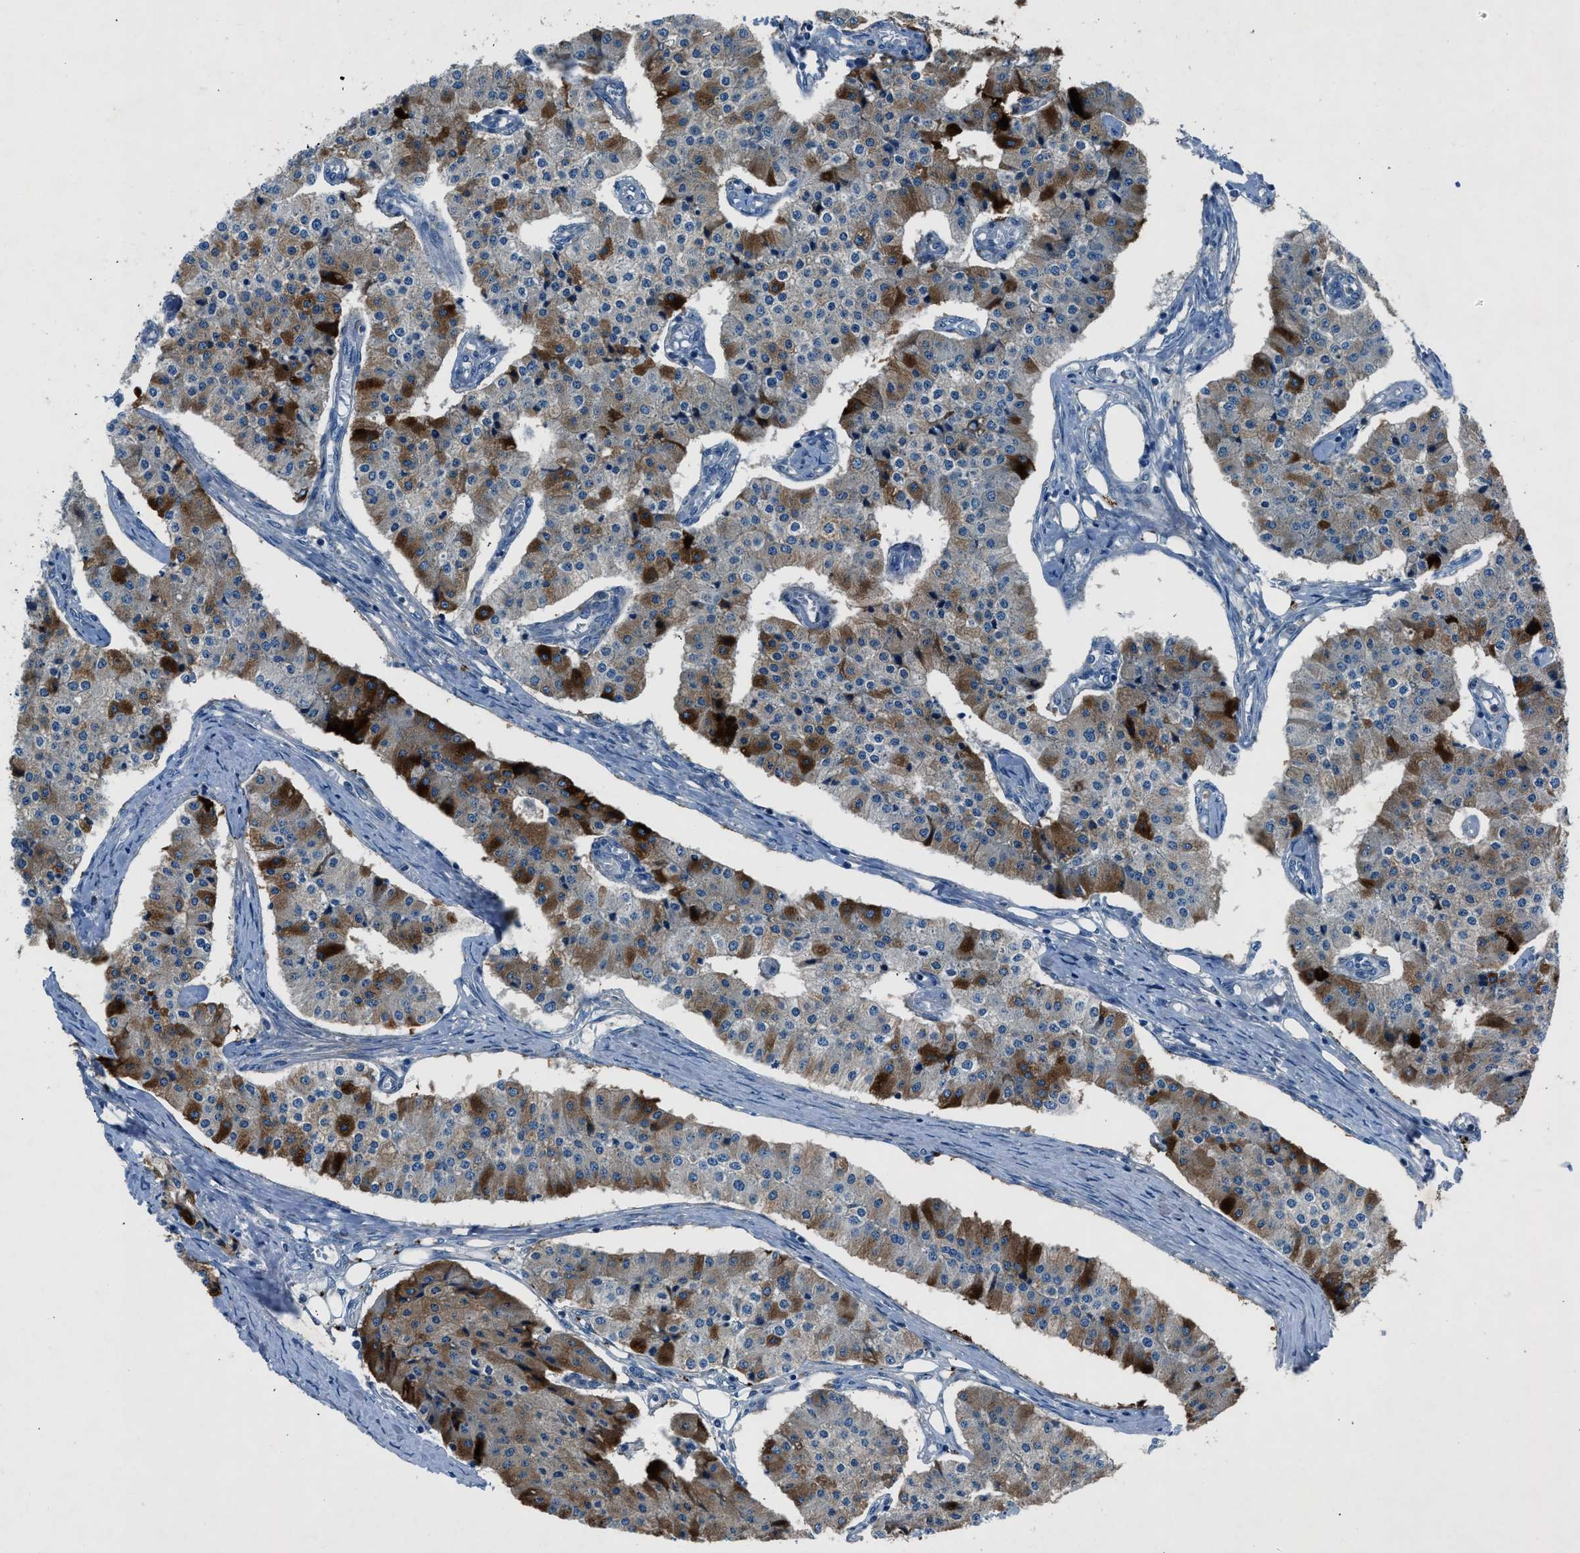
{"staining": {"intensity": "strong", "quantity": "25%-75%", "location": "cytoplasmic/membranous"}, "tissue": "carcinoid", "cell_type": "Tumor cells", "image_type": "cancer", "snomed": [{"axis": "morphology", "description": "Carcinoid, malignant, NOS"}, {"axis": "topography", "description": "Colon"}], "caption": "This micrograph displays immunohistochemistry staining of carcinoid (malignant), with high strong cytoplasmic/membranous expression in approximately 25%-75% of tumor cells.", "gene": "BMP1", "patient": {"sex": "female", "age": 52}}